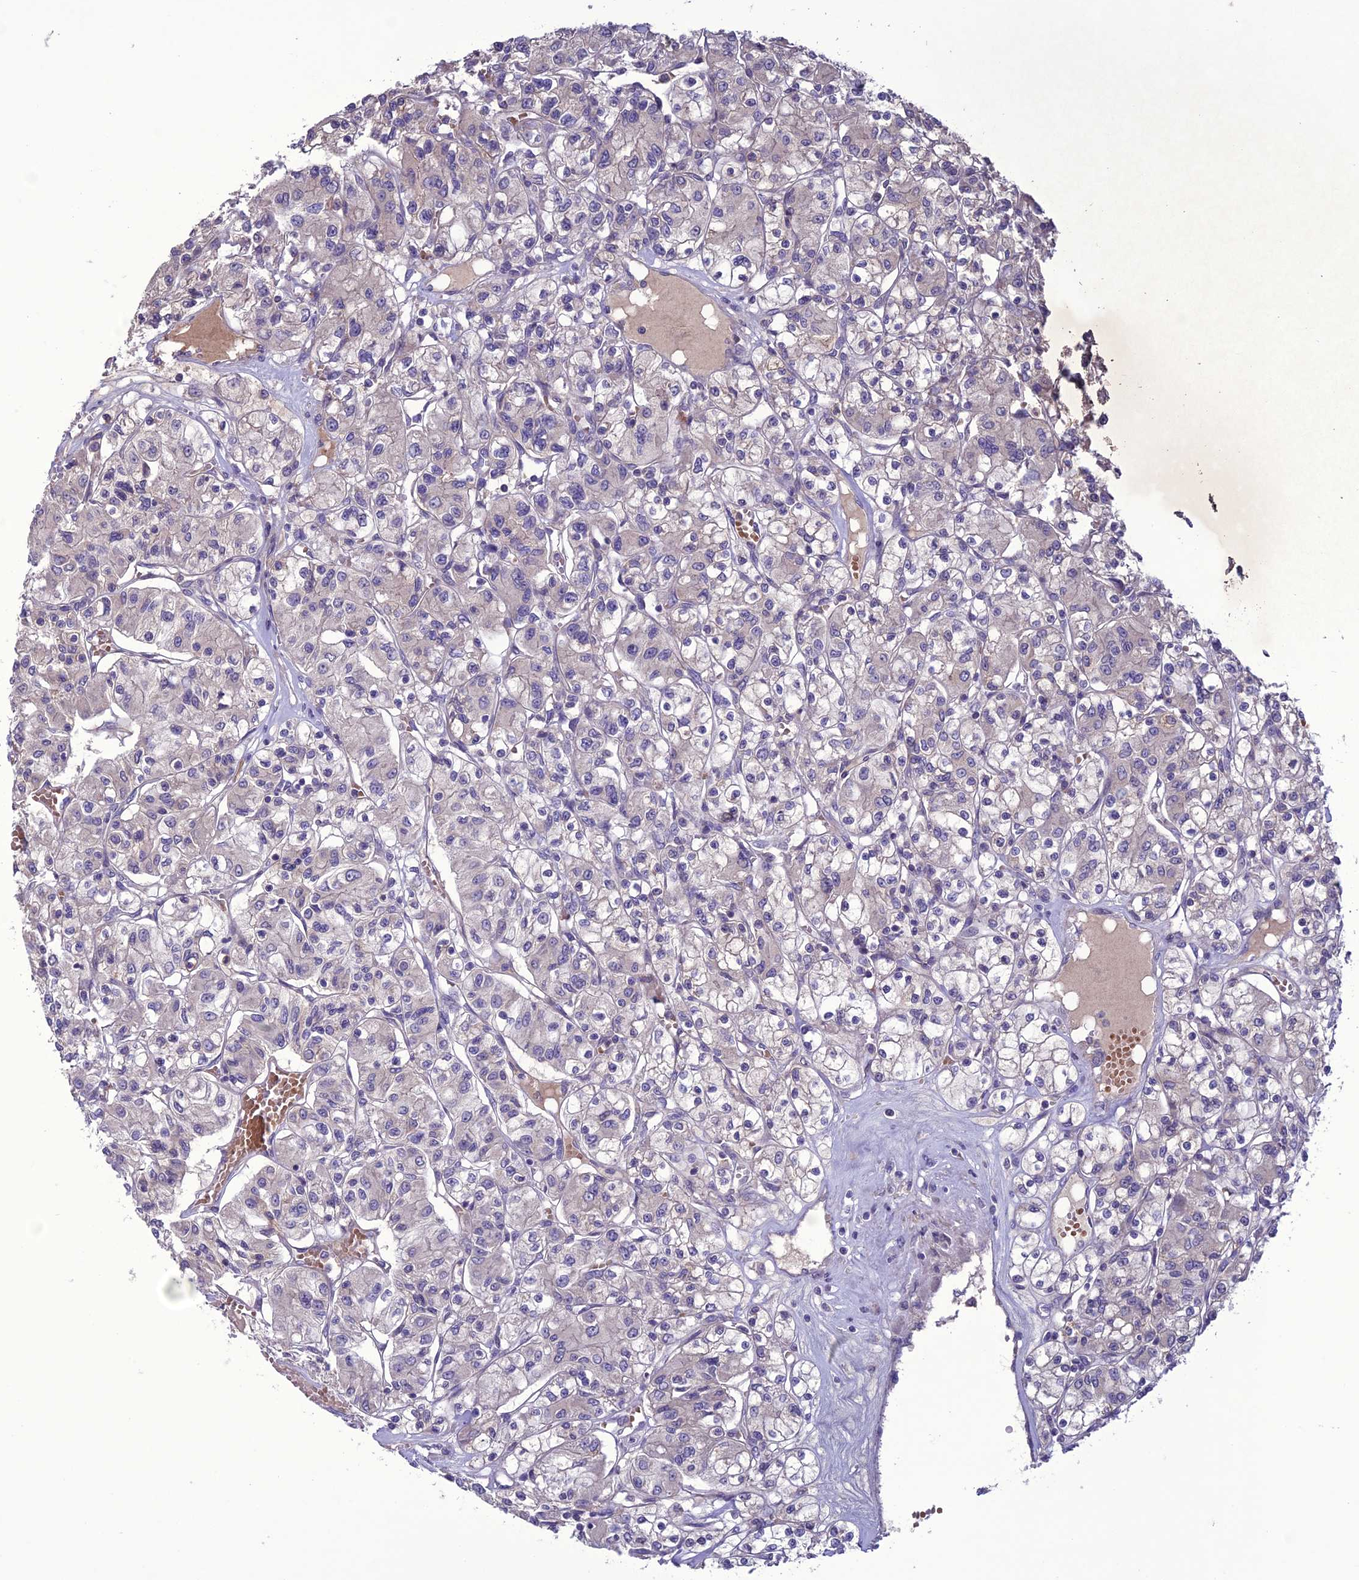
{"staining": {"intensity": "negative", "quantity": "none", "location": "none"}, "tissue": "renal cancer", "cell_type": "Tumor cells", "image_type": "cancer", "snomed": [{"axis": "morphology", "description": "Adenocarcinoma, NOS"}, {"axis": "topography", "description": "Kidney"}], "caption": "Immunohistochemistry (IHC) image of neoplastic tissue: adenocarcinoma (renal) stained with DAB reveals no significant protein expression in tumor cells.", "gene": "C2orf76", "patient": {"sex": "female", "age": 59}}